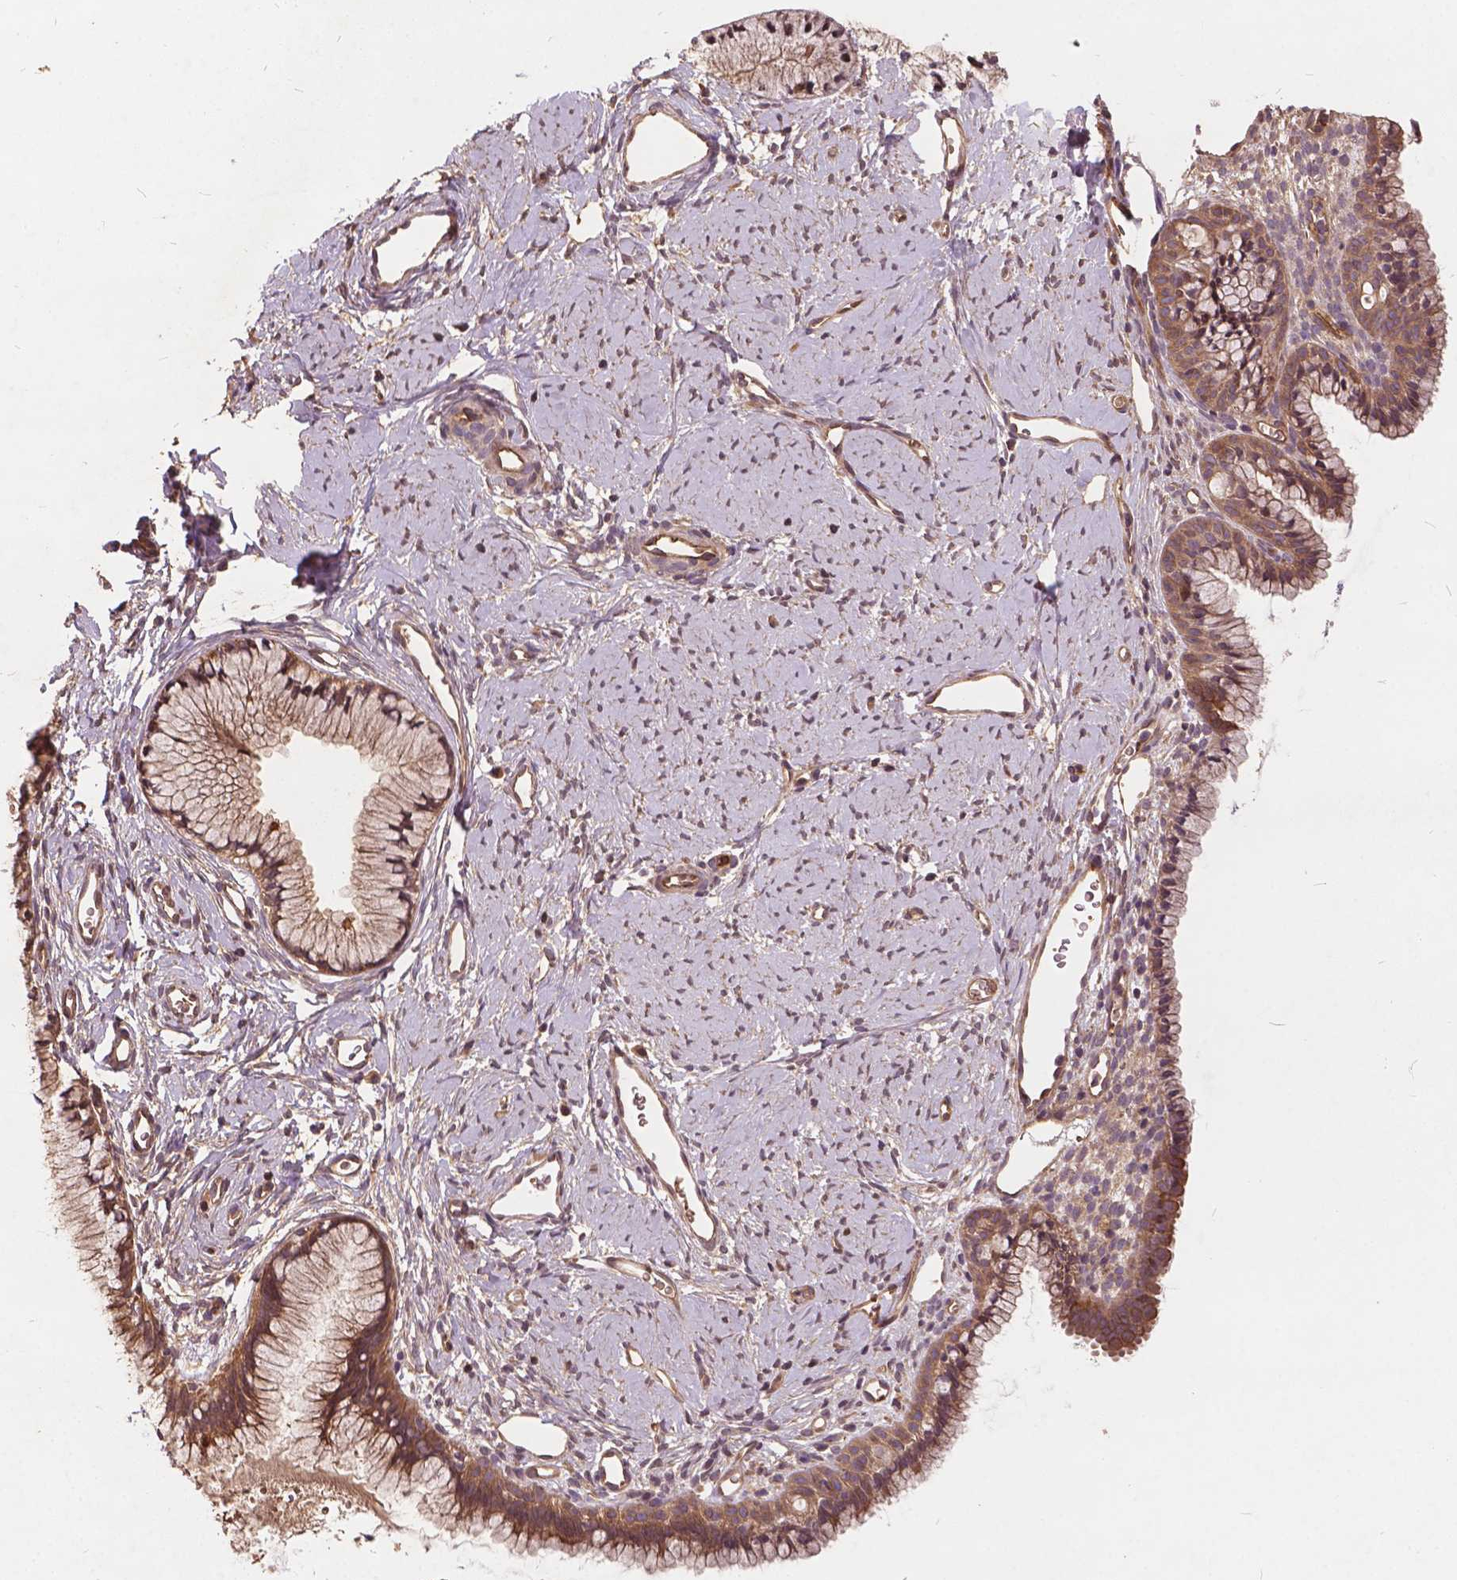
{"staining": {"intensity": "moderate", "quantity": ">75%", "location": "cytoplasmic/membranous,nuclear"}, "tissue": "cervix", "cell_type": "Glandular cells", "image_type": "normal", "snomed": [{"axis": "morphology", "description": "Normal tissue, NOS"}, {"axis": "topography", "description": "Cervix"}], "caption": "Immunohistochemistry (IHC) staining of benign cervix, which demonstrates medium levels of moderate cytoplasmic/membranous,nuclear staining in about >75% of glandular cells indicating moderate cytoplasmic/membranous,nuclear protein expression. The staining was performed using DAB (3,3'-diaminobenzidine) (brown) for protein detection and nuclei were counterstained in hematoxylin (blue).", "gene": "UBXN2A", "patient": {"sex": "female", "age": 40}}